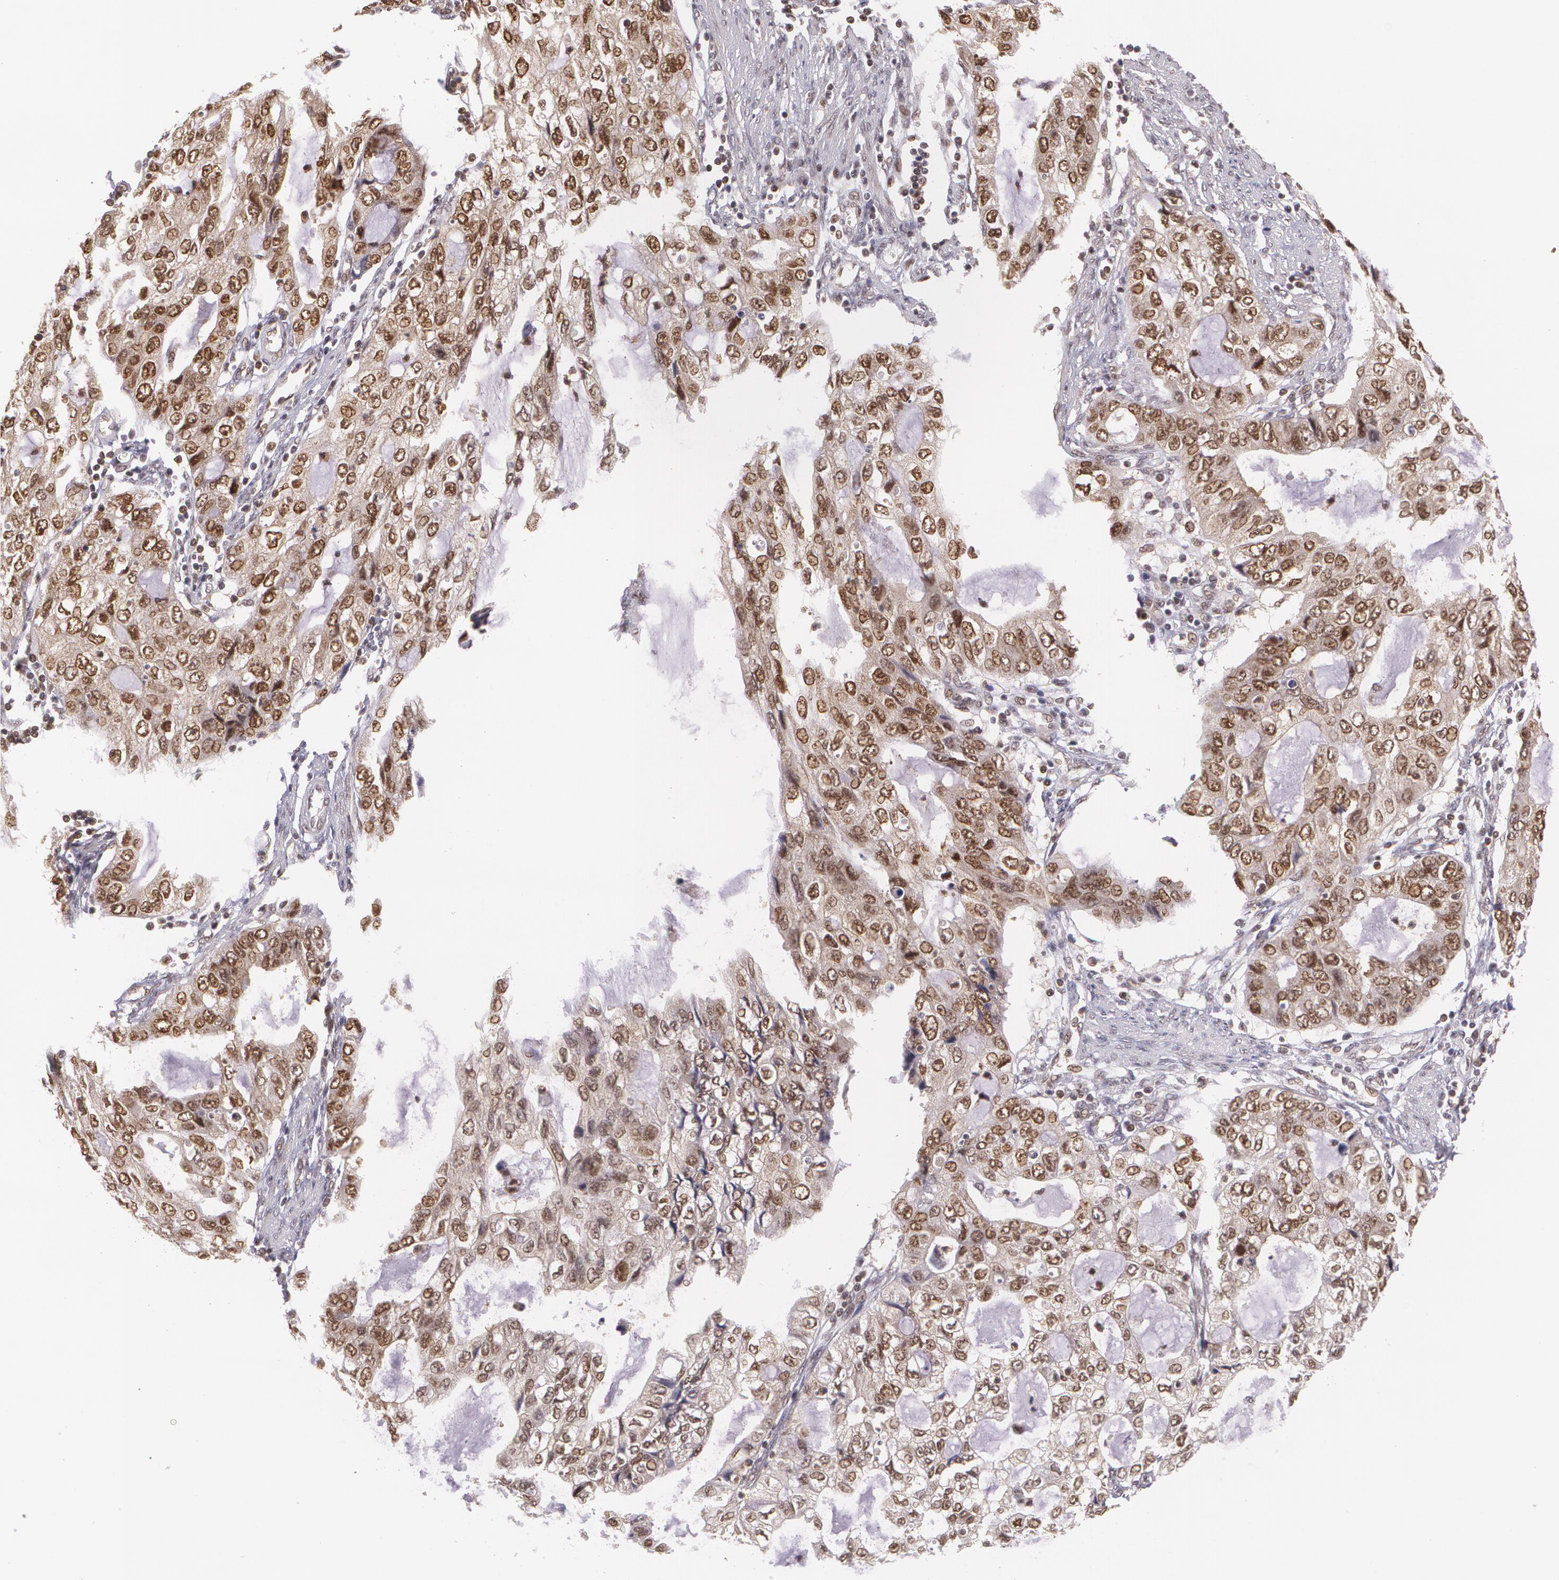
{"staining": {"intensity": "moderate", "quantity": "25%-75%", "location": "nuclear"}, "tissue": "stomach cancer", "cell_type": "Tumor cells", "image_type": "cancer", "snomed": [{"axis": "morphology", "description": "Adenocarcinoma, NOS"}, {"axis": "topography", "description": "Stomach, upper"}], "caption": "Moderate nuclear protein expression is identified in approximately 25%-75% of tumor cells in stomach cancer.", "gene": "CUL2", "patient": {"sex": "female", "age": 52}}